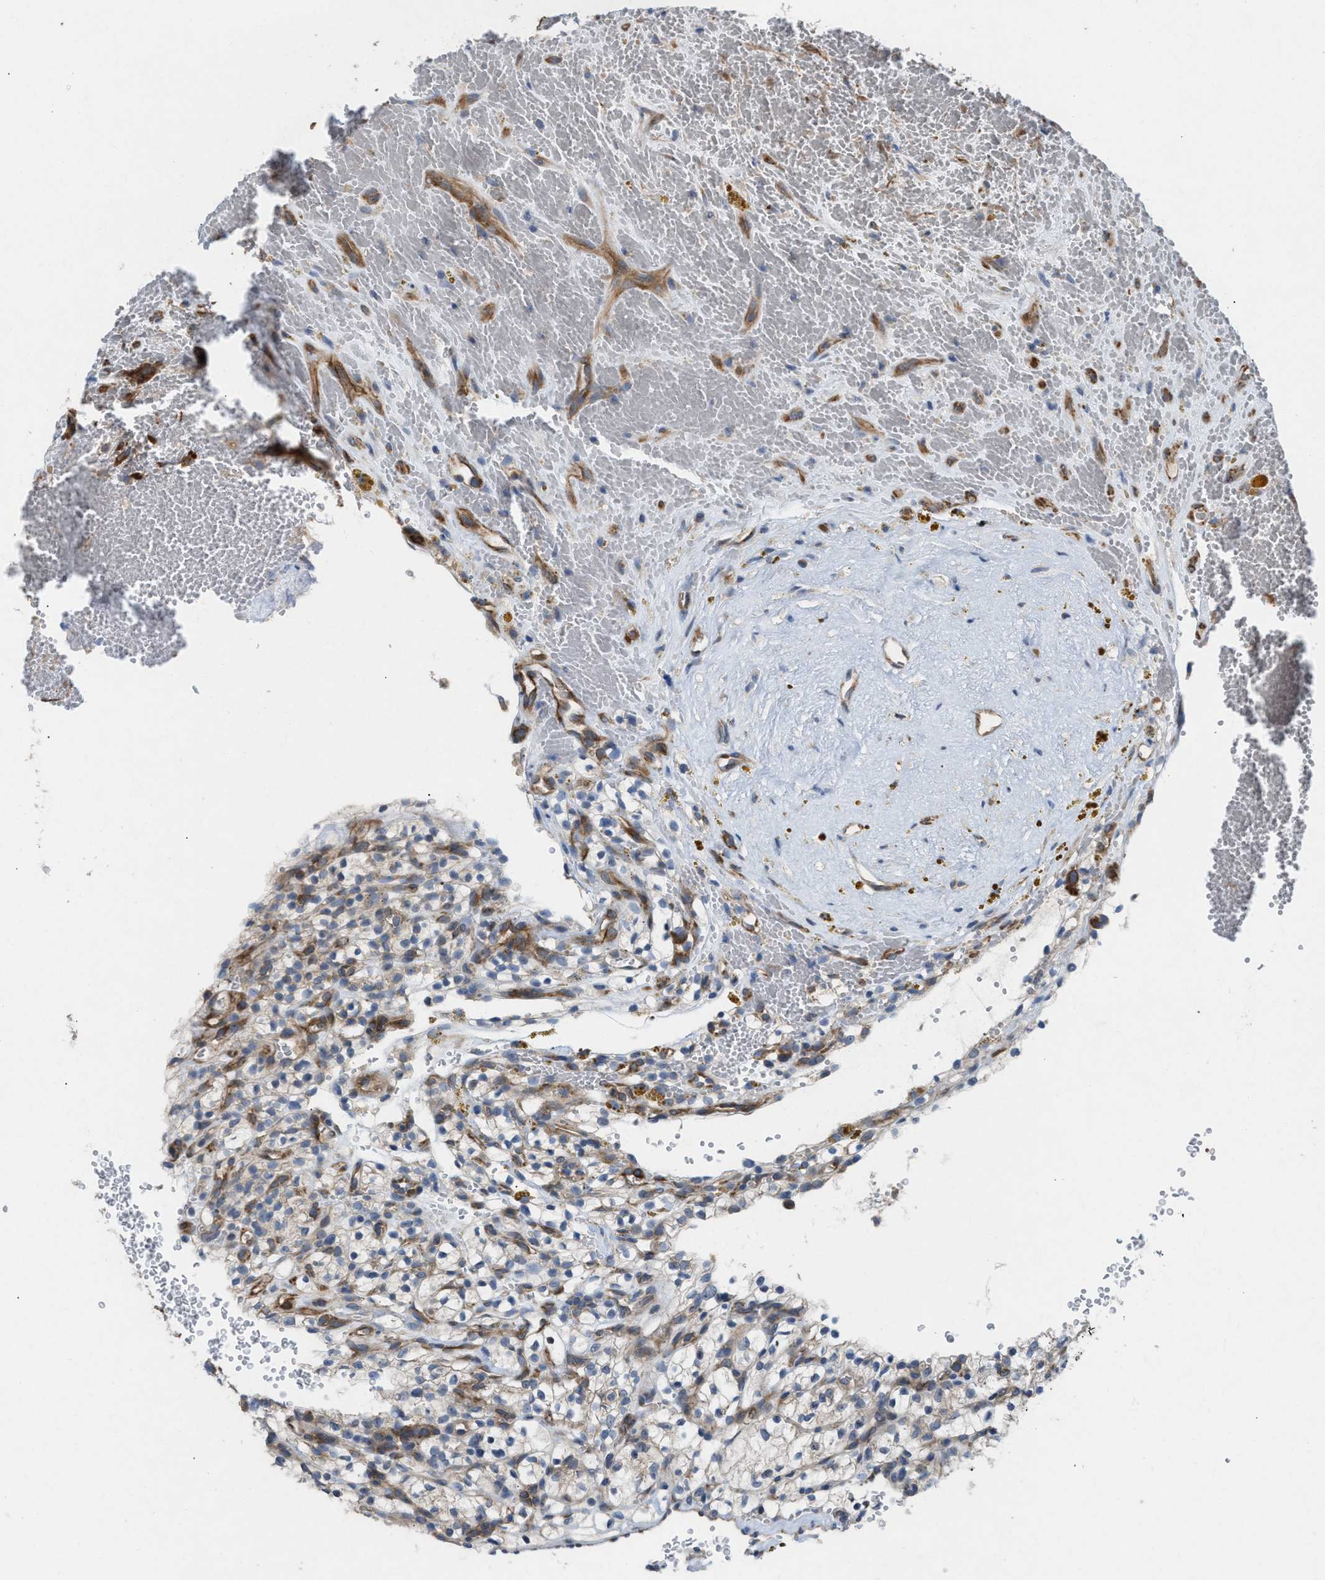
{"staining": {"intensity": "weak", "quantity": "<25%", "location": "cytoplasmic/membranous"}, "tissue": "renal cancer", "cell_type": "Tumor cells", "image_type": "cancer", "snomed": [{"axis": "morphology", "description": "Adenocarcinoma, NOS"}, {"axis": "topography", "description": "Kidney"}], "caption": "Immunohistochemistry histopathology image of neoplastic tissue: human renal adenocarcinoma stained with DAB (3,3'-diaminobenzidine) exhibits no significant protein positivity in tumor cells.", "gene": "UBAP2", "patient": {"sex": "female", "age": 57}}